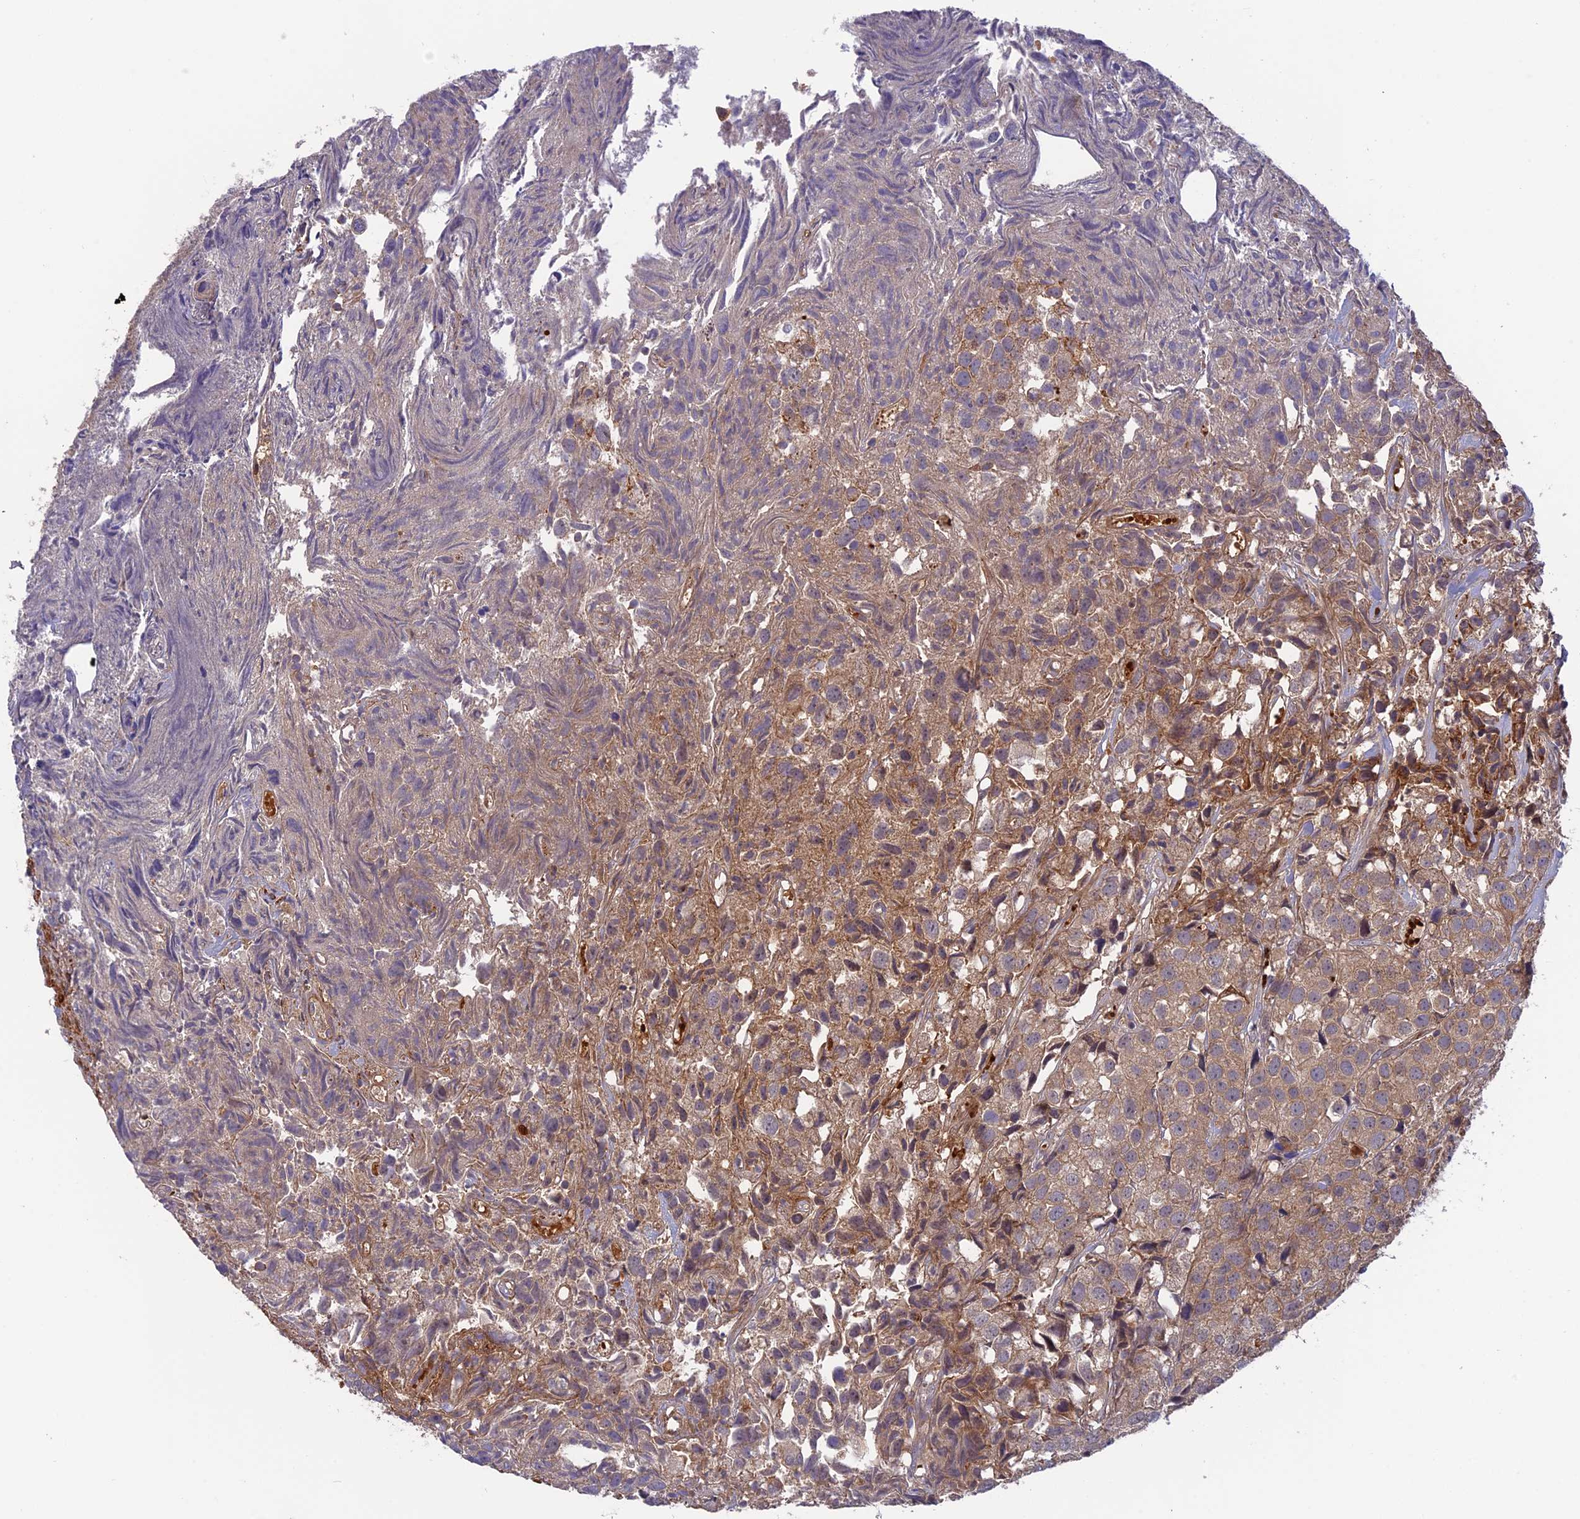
{"staining": {"intensity": "weak", "quantity": "25%-75%", "location": "cytoplasmic/membranous"}, "tissue": "urothelial cancer", "cell_type": "Tumor cells", "image_type": "cancer", "snomed": [{"axis": "morphology", "description": "Urothelial carcinoma, High grade"}, {"axis": "topography", "description": "Urinary bladder"}], "caption": "Approximately 25%-75% of tumor cells in human urothelial cancer exhibit weak cytoplasmic/membranous protein staining as visualized by brown immunohistochemical staining.", "gene": "CPNE7", "patient": {"sex": "female", "age": 75}}